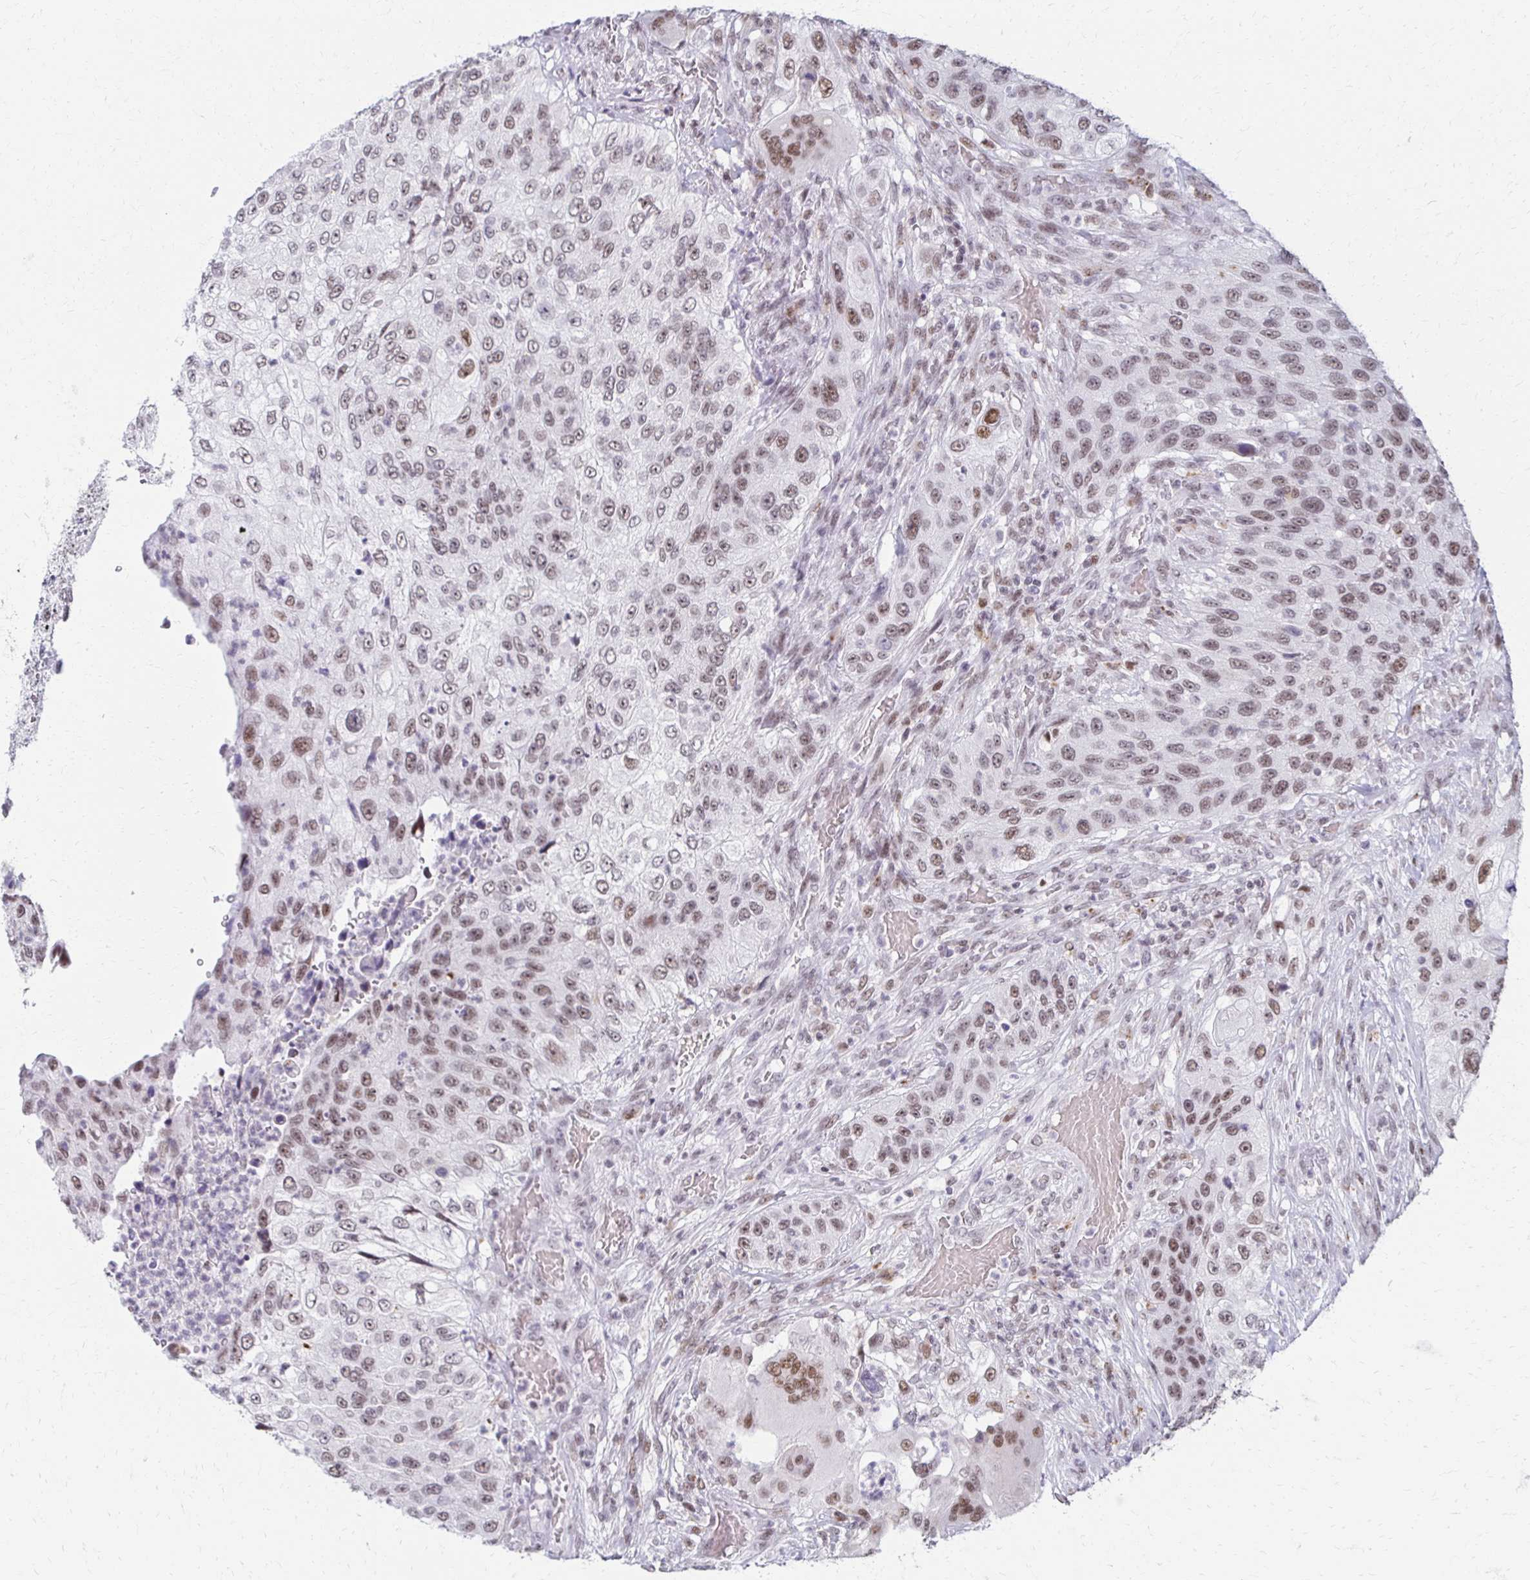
{"staining": {"intensity": "moderate", "quantity": "25%-75%", "location": "nuclear"}, "tissue": "urothelial cancer", "cell_type": "Tumor cells", "image_type": "cancer", "snomed": [{"axis": "morphology", "description": "Urothelial carcinoma, High grade"}, {"axis": "topography", "description": "Urinary bladder"}], "caption": "Urothelial cancer was stained to show a protein in brown. There is medium levels of moderate nuclear expression in about 25%-75% of tumor cells. (DAB (3,3'-diaminobenzidine) = brown stain, brightfield microscopy at high magnification).", "gene": "IRF7", "patient": {"sex": "female", "age": 60}}